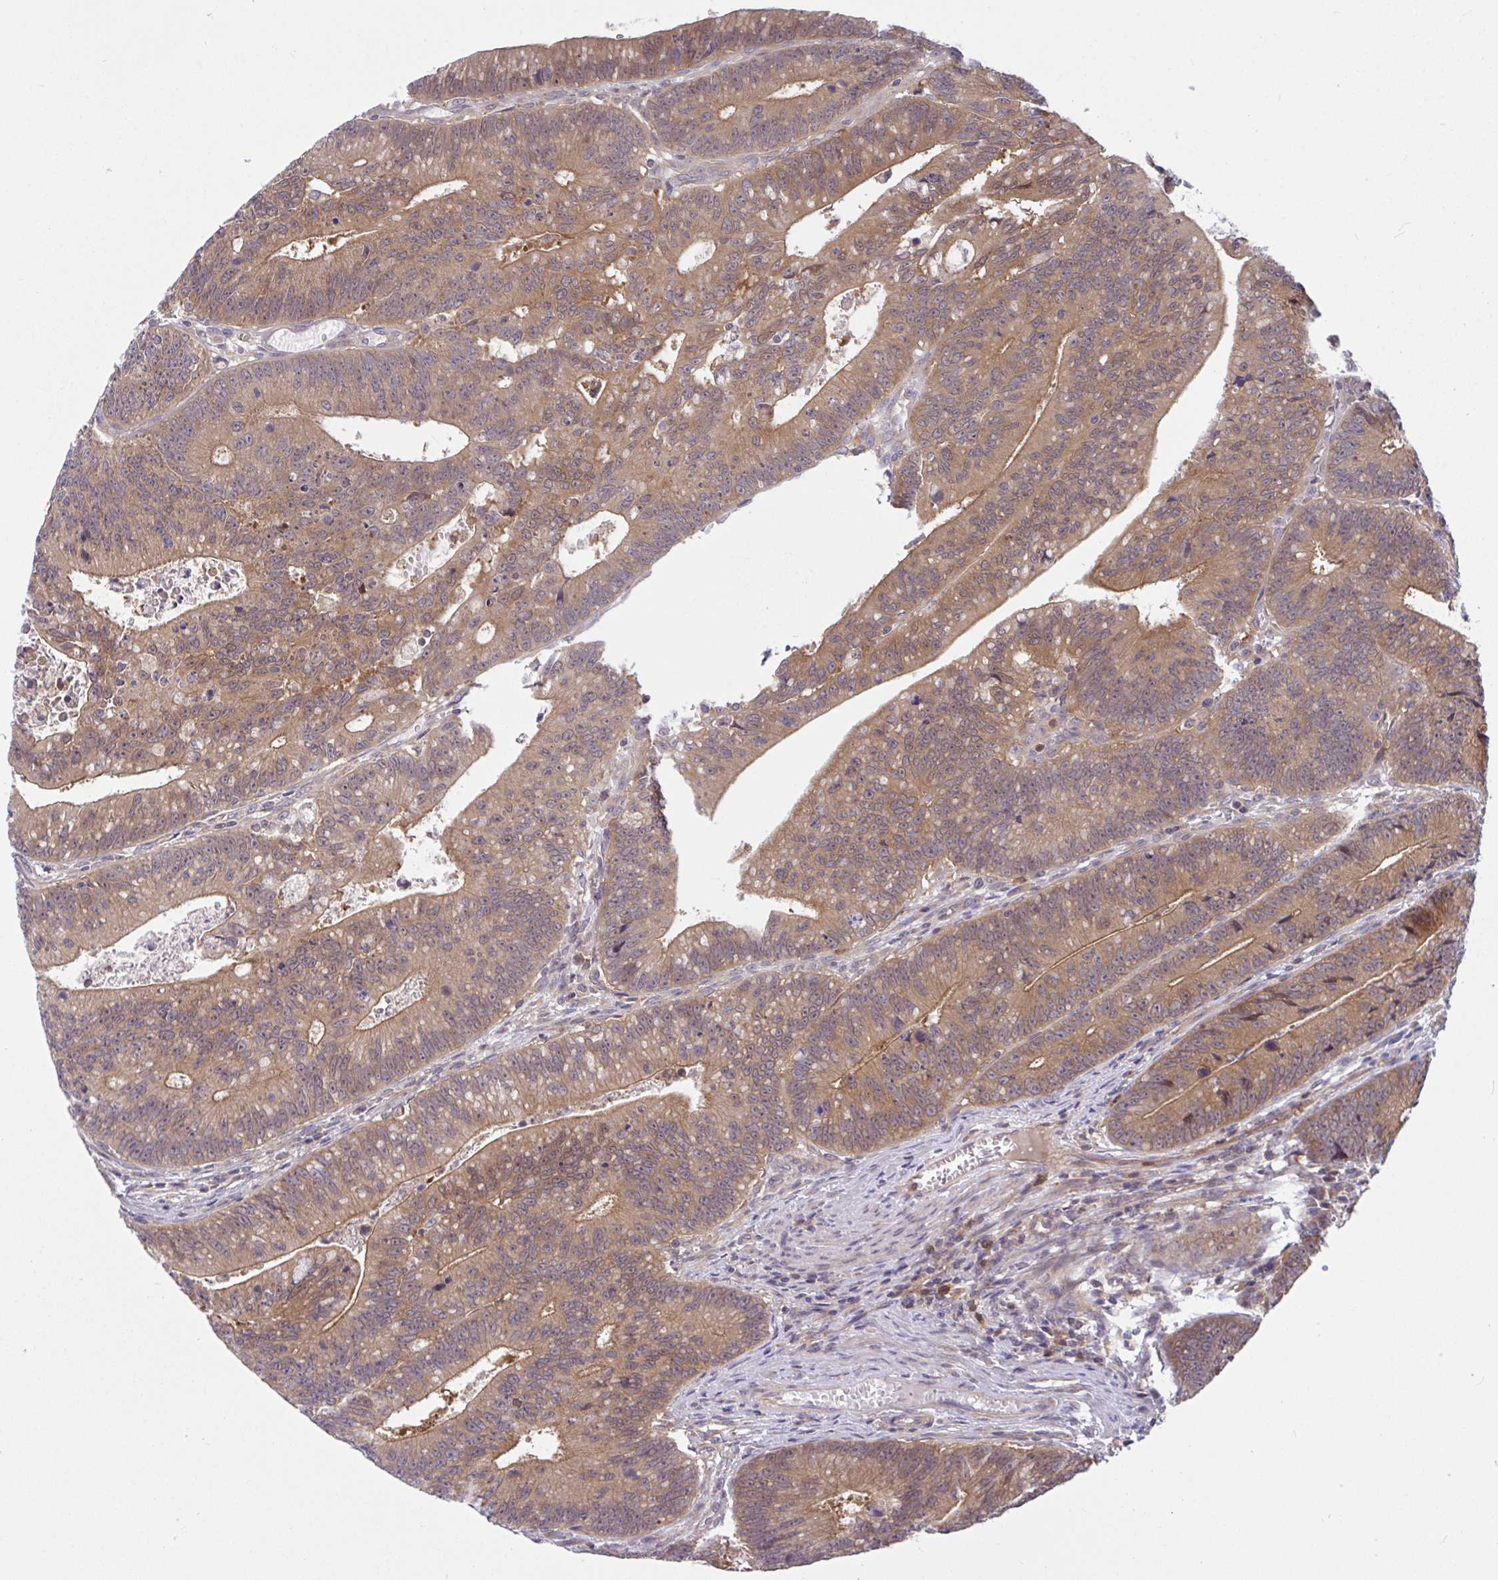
{"staining": {"intensity": "moderate", "quantity": ">75%", "location": "cytoplasmic/membranous,nuclear"}, "tissue": "colorectal cancer", "cell_type": "Tumor cells", "image_type": "cancer", "snomed": [{"axis": "morphology", "description": "Adenocarcinoma, NOS"}, {"axis": "topography", "description": "Rectum"}], "caption": "This is an image of IHC staining of colorectal adenocarcinoma, which shows moderate positivity in the cytoplasmic/membranous and nuclear of tumor cells.", "gene": "LMNTD2", "patient": {"sex": "female", "age": 81}}